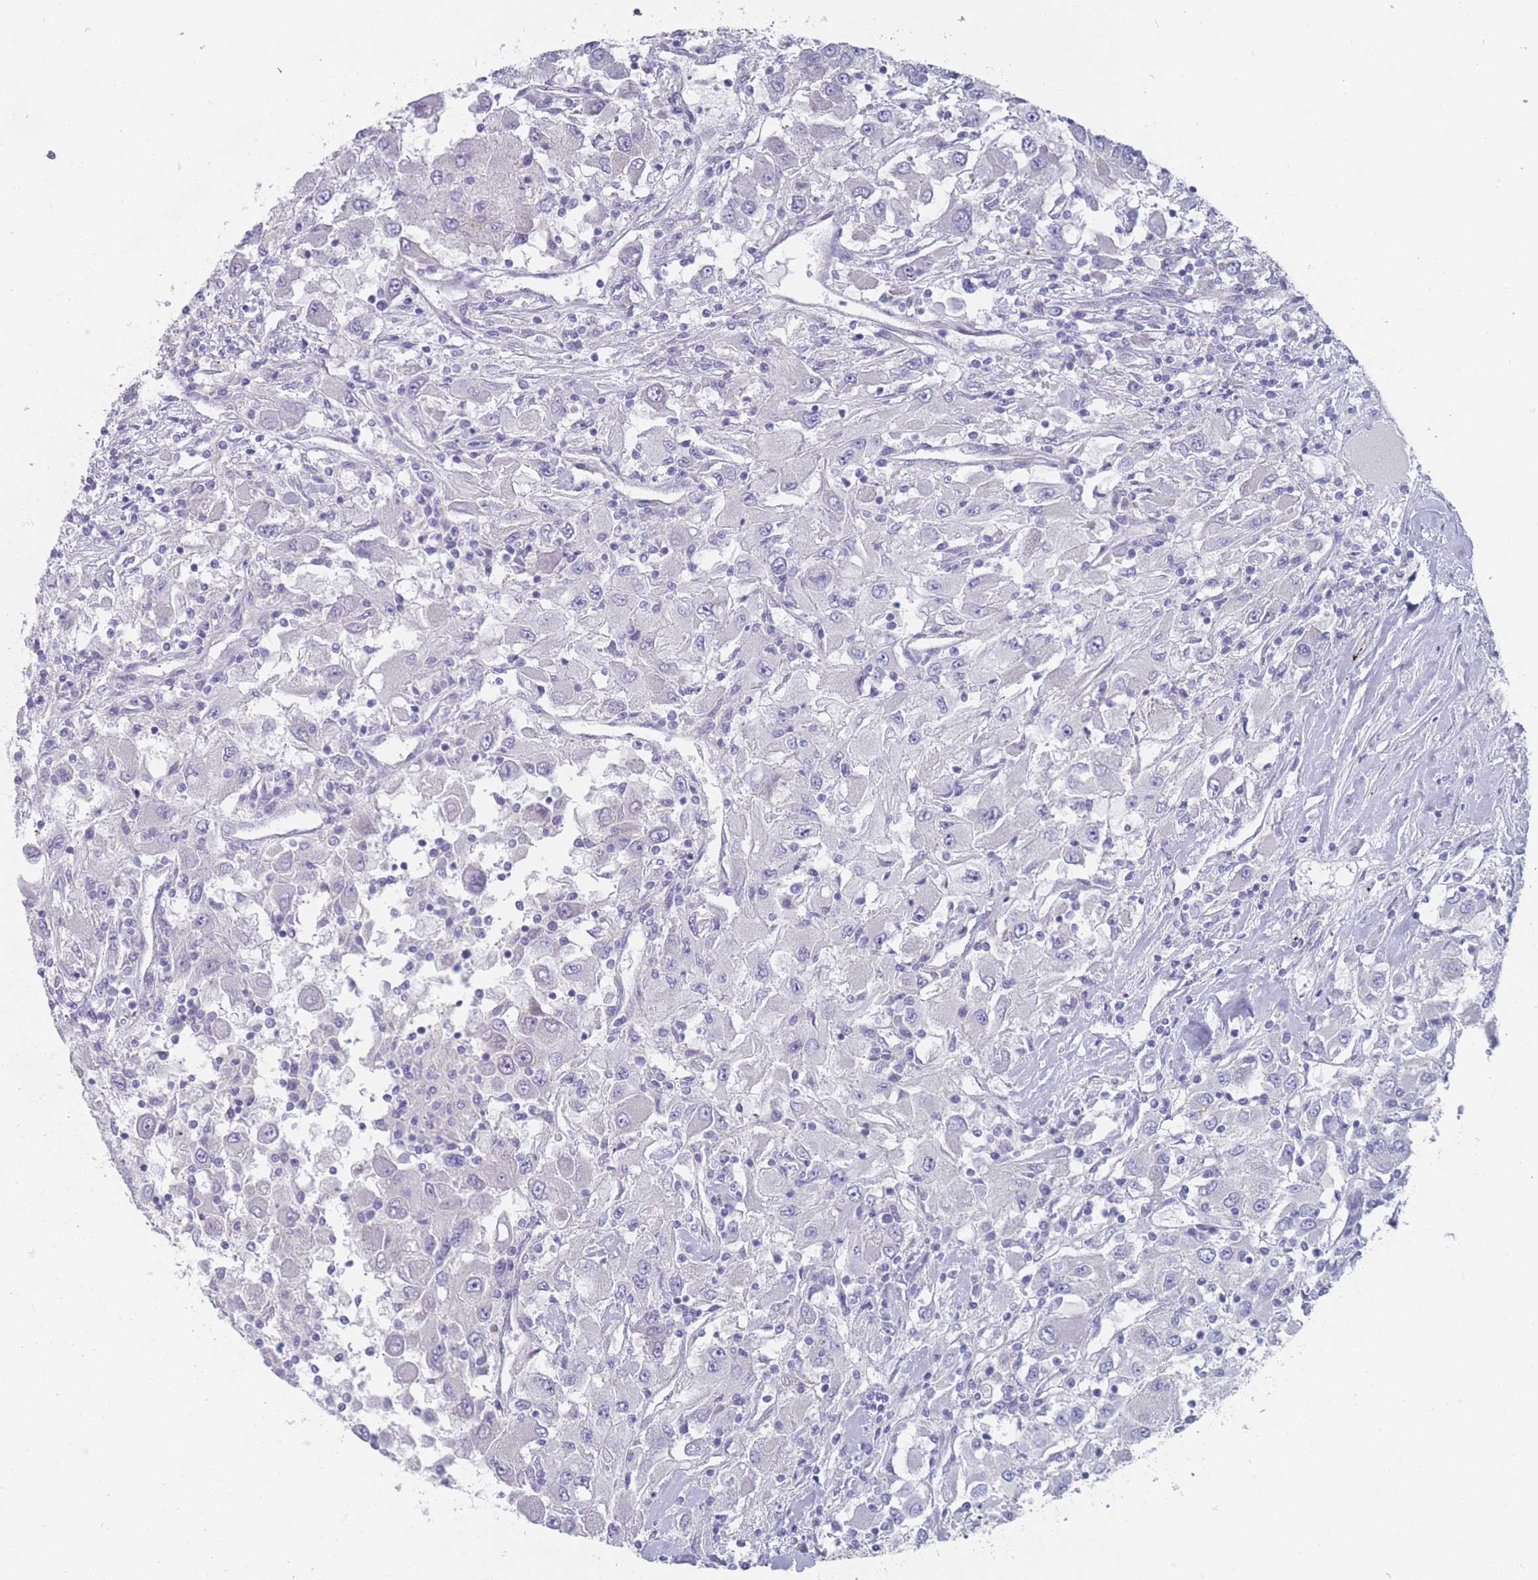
{"staining": {"intensity": "negative", "quantity": "none", "location": "none"}, "tissue": "renal cancer", "cell_type": "Tumor cells", "image_type": "cancer", "snomed": [{"axis": "morphology", "description": "Adenocarcinoma, NOS"}, {"axis": "topography", "description": "Kidney"}], "caption": "The IHC photomicrograph has no significant positivity in tumor cells of renal adenocarcinoma tissue.", "gene": "PIGU", "patient": {"sex": "female", "age": 67}}